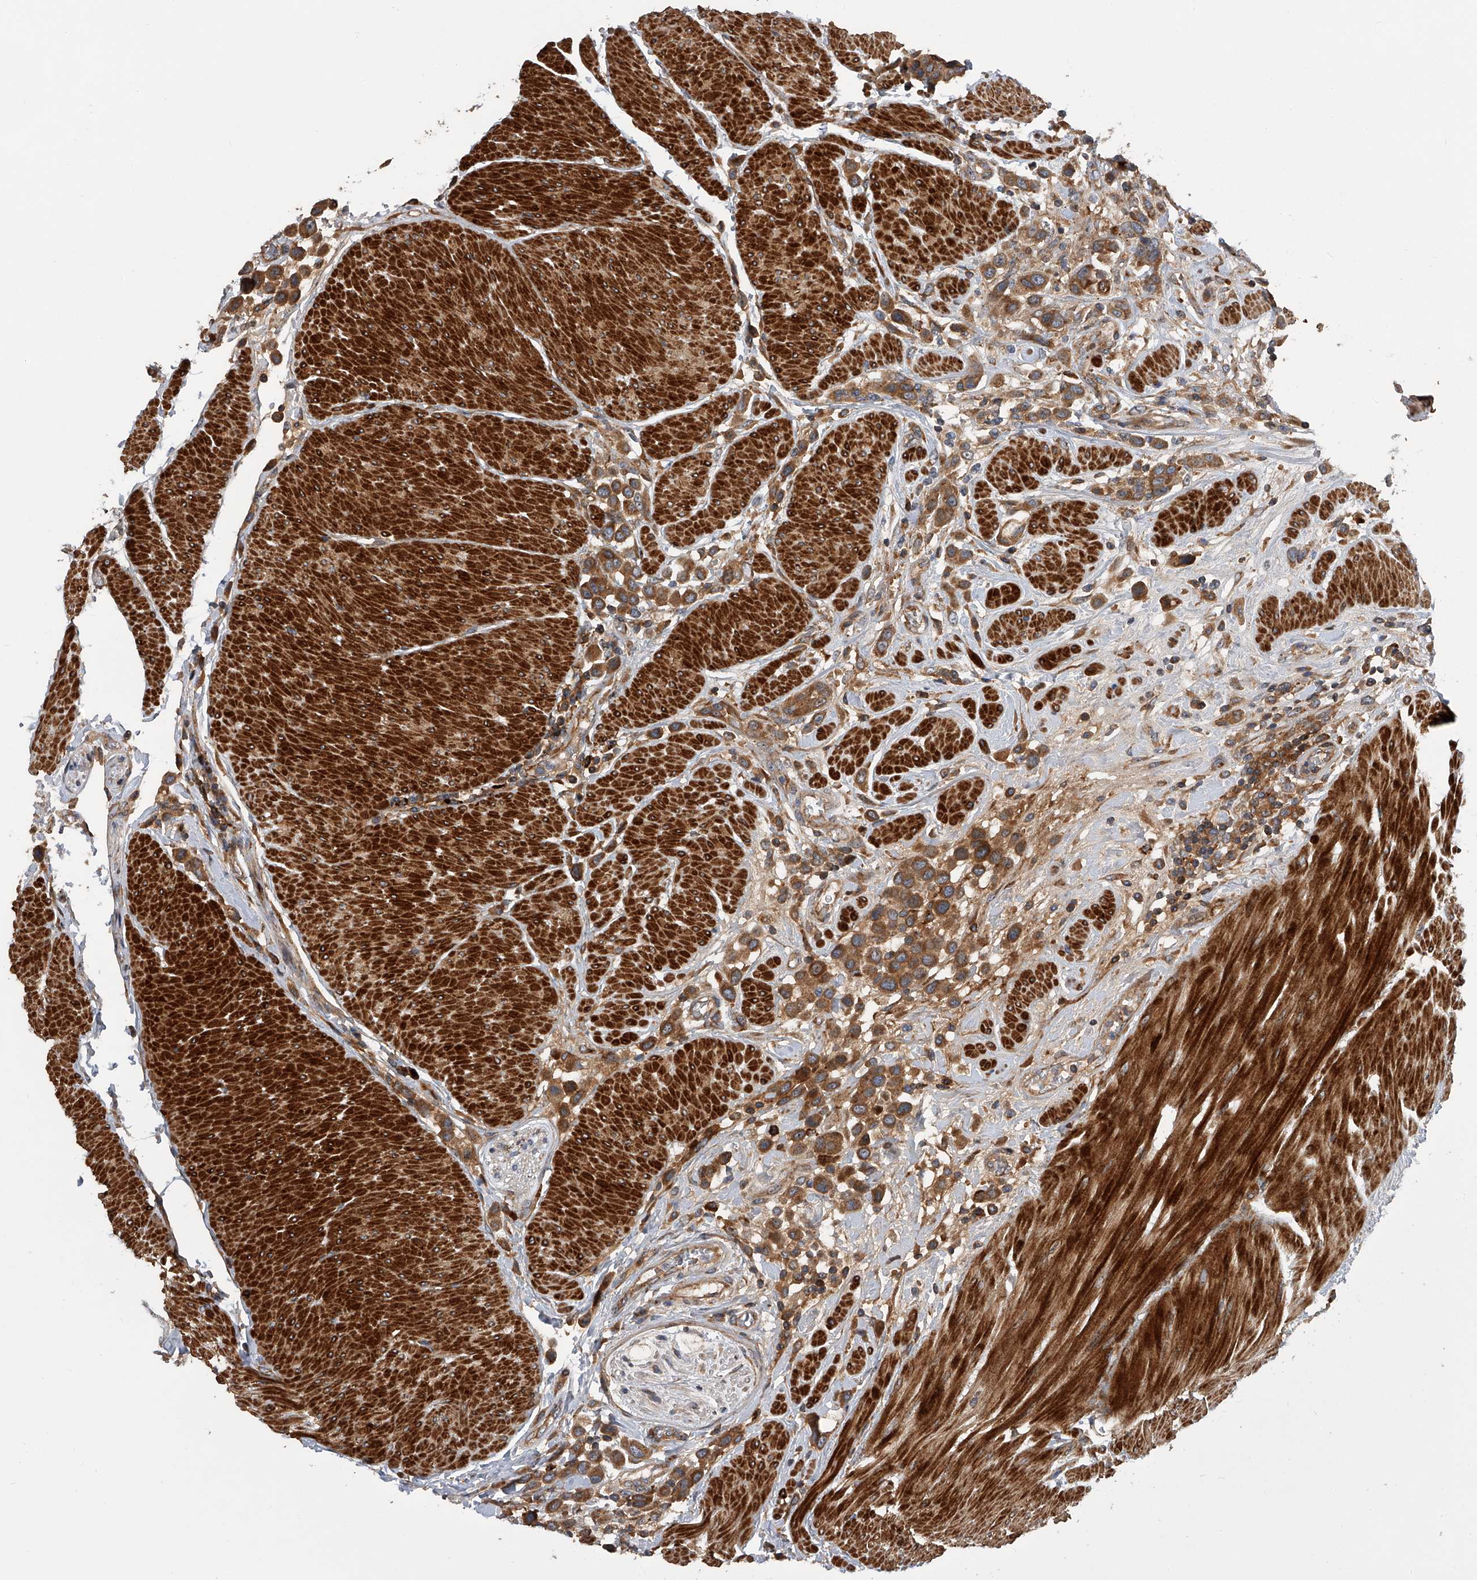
{"staining": {"intensity": "moderate", "quantity": ">75%", "location": "cytoplasmic/membranous"}, "tissue": "urothelial cancer", "cell_type": "Tumor cells", "image_type": "cancer", "snomed": [{"axis": "morphology", "description": "Urothelial carcinoma, High grade"}, {"axis": "topography", "description": "Urinary bladder"}], "caption": "An image of human high-grade urothelial carcinoma stained for a protein displays moderate cytoplasmic/membranous brown staining in tumor cells.", "gene": "USP47", "patient": {"sex": "male", "age": 50}}